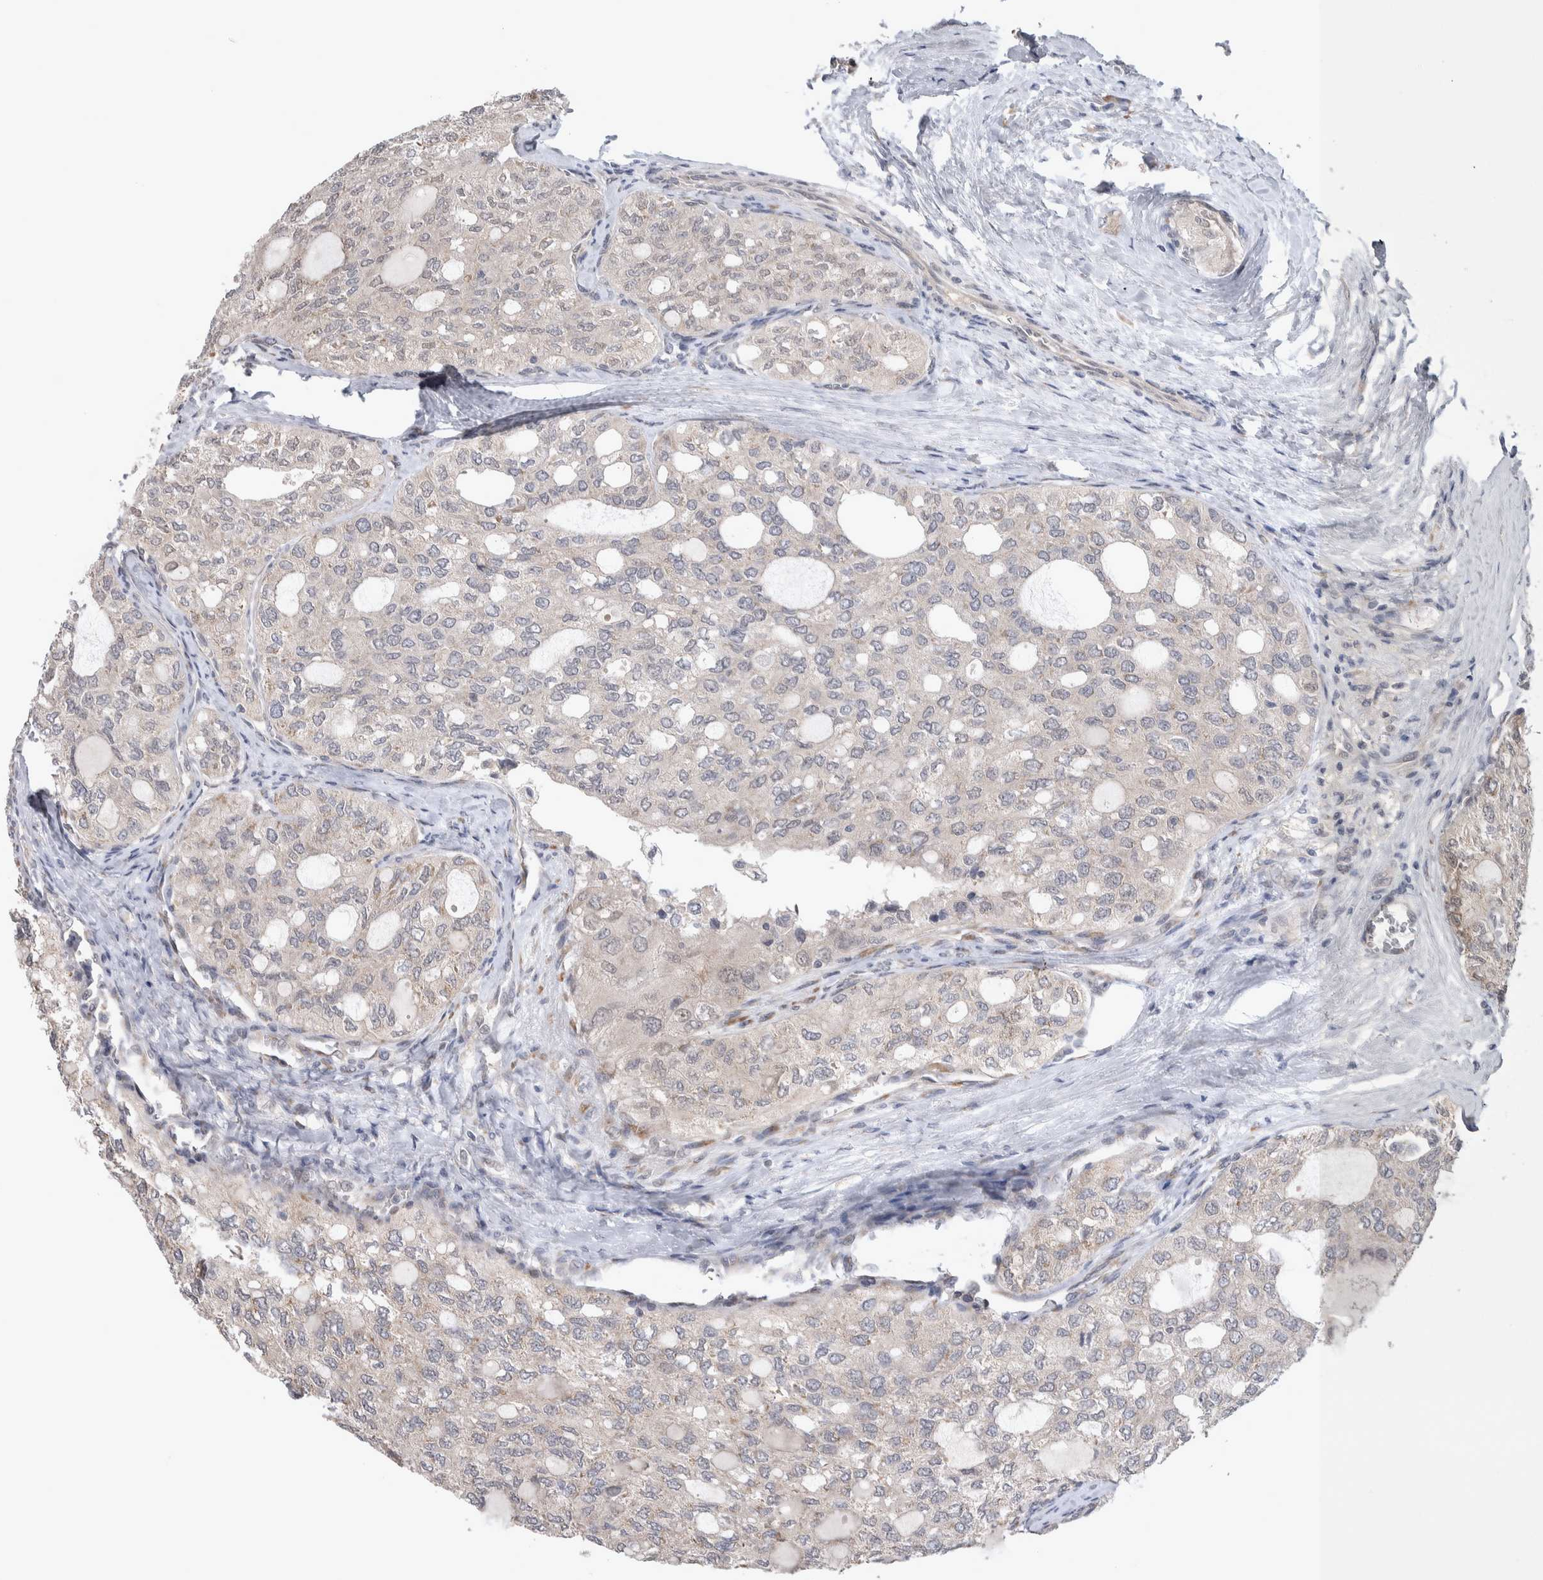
{"staining": {"intensity": "negative", "quantity": "none", "location": "none"}, "tissue": "thyroid cancer", "cell_type": "Tumor cells", "image_type": "cancer", "snomed": [{"axis": "morphology", "description": "Follicular adenoma carcinoma, NOS"}, {"axis": "topography", "description": "Thyroid gland"}], "caption": "Thyroid cancer (follicular adenoma carcinoma) stained for a protein using IHC shows no positivity tumor cells.", "gene": "CUL2", "patient": {"sex": "male", "age": 75}}